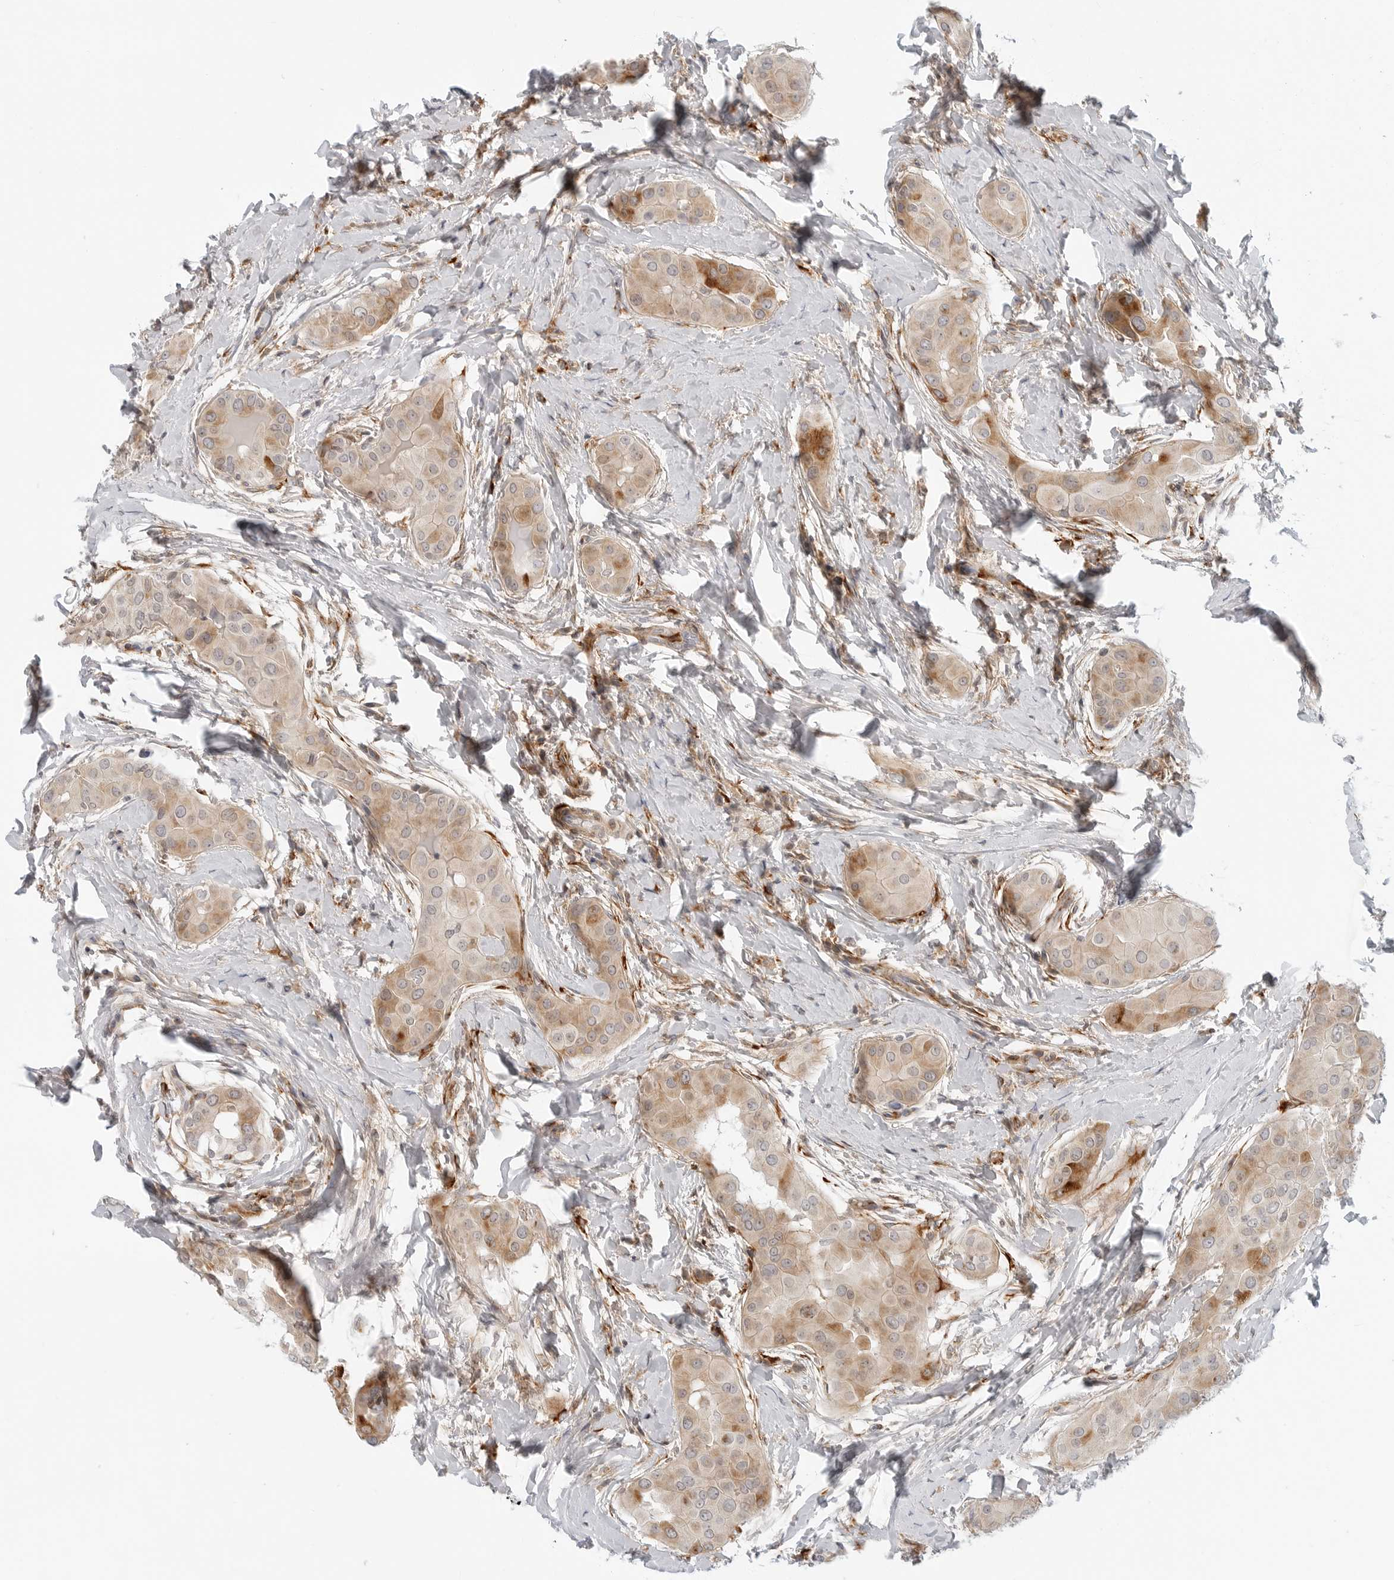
{"staining": {"intensity": "moderate", "quantity": ">75%", "location": "cytoplasmic/membranous"}, "tissue": "thyroid cancer", "cell_type": "Tumor cells", "image_type": "cancer", "snomed": [{"axis": "morphology", "description": "Papillary adenocarcinoma, NOS"}, {"axis": "topography", "description": "Thyroid gland"}], "caption": "High-magnification brightfield microscopy of papillary adenocarcinoma (thyroid) stained with DAB (3,3'-diaminobenzidine) (brown) and counterstained with hematoxylin (blue). tumor cells exhibit moderate cytoplasmic/membranous staining is seen in about>75% of cells.", "gene": "C1QTNF1", "patient": {"sex": "male", "age": 33}}